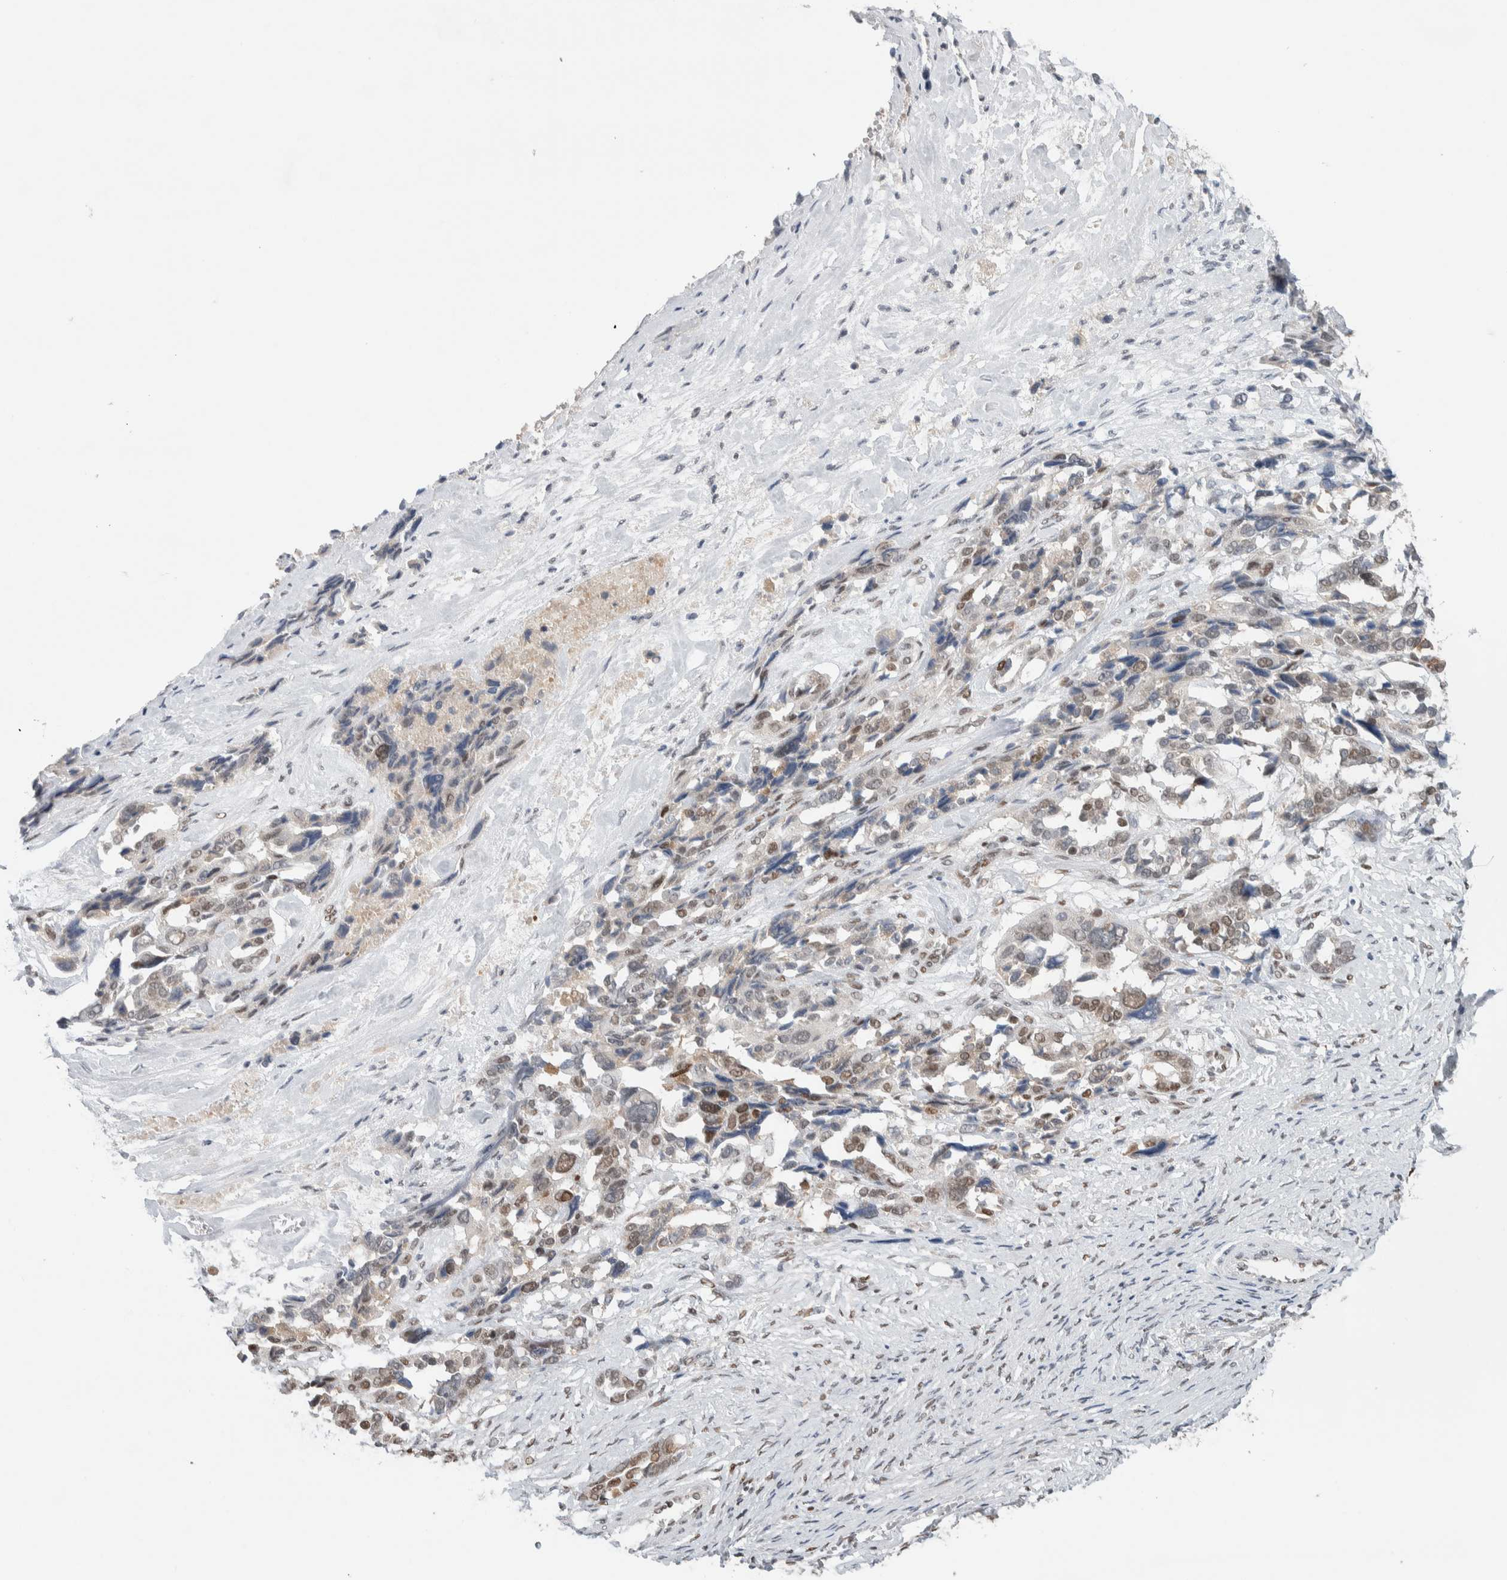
{"staining": {"intensity": "moderate", "quantity": "25%-75%", "location": "nuclear"}, "tissue": "ovarian cancer", "cell_type": "Tumor cells", "image_type": "cancer", "snomed": [{"axis": "morphology", "description": "Cystadenocarcinoma, serous, NOS"}, {"axis": "topography", "description": "Ovary"}], "caption": "Protein staining by immunohistochemistry (IHC) displays moderate nuclear positivity in approximately 25%-75% of tumor cells in ovarian serous cystadenocarcinoma.", "gene": "PRMT1", "patient": {"sex": "female", "age": 44}}